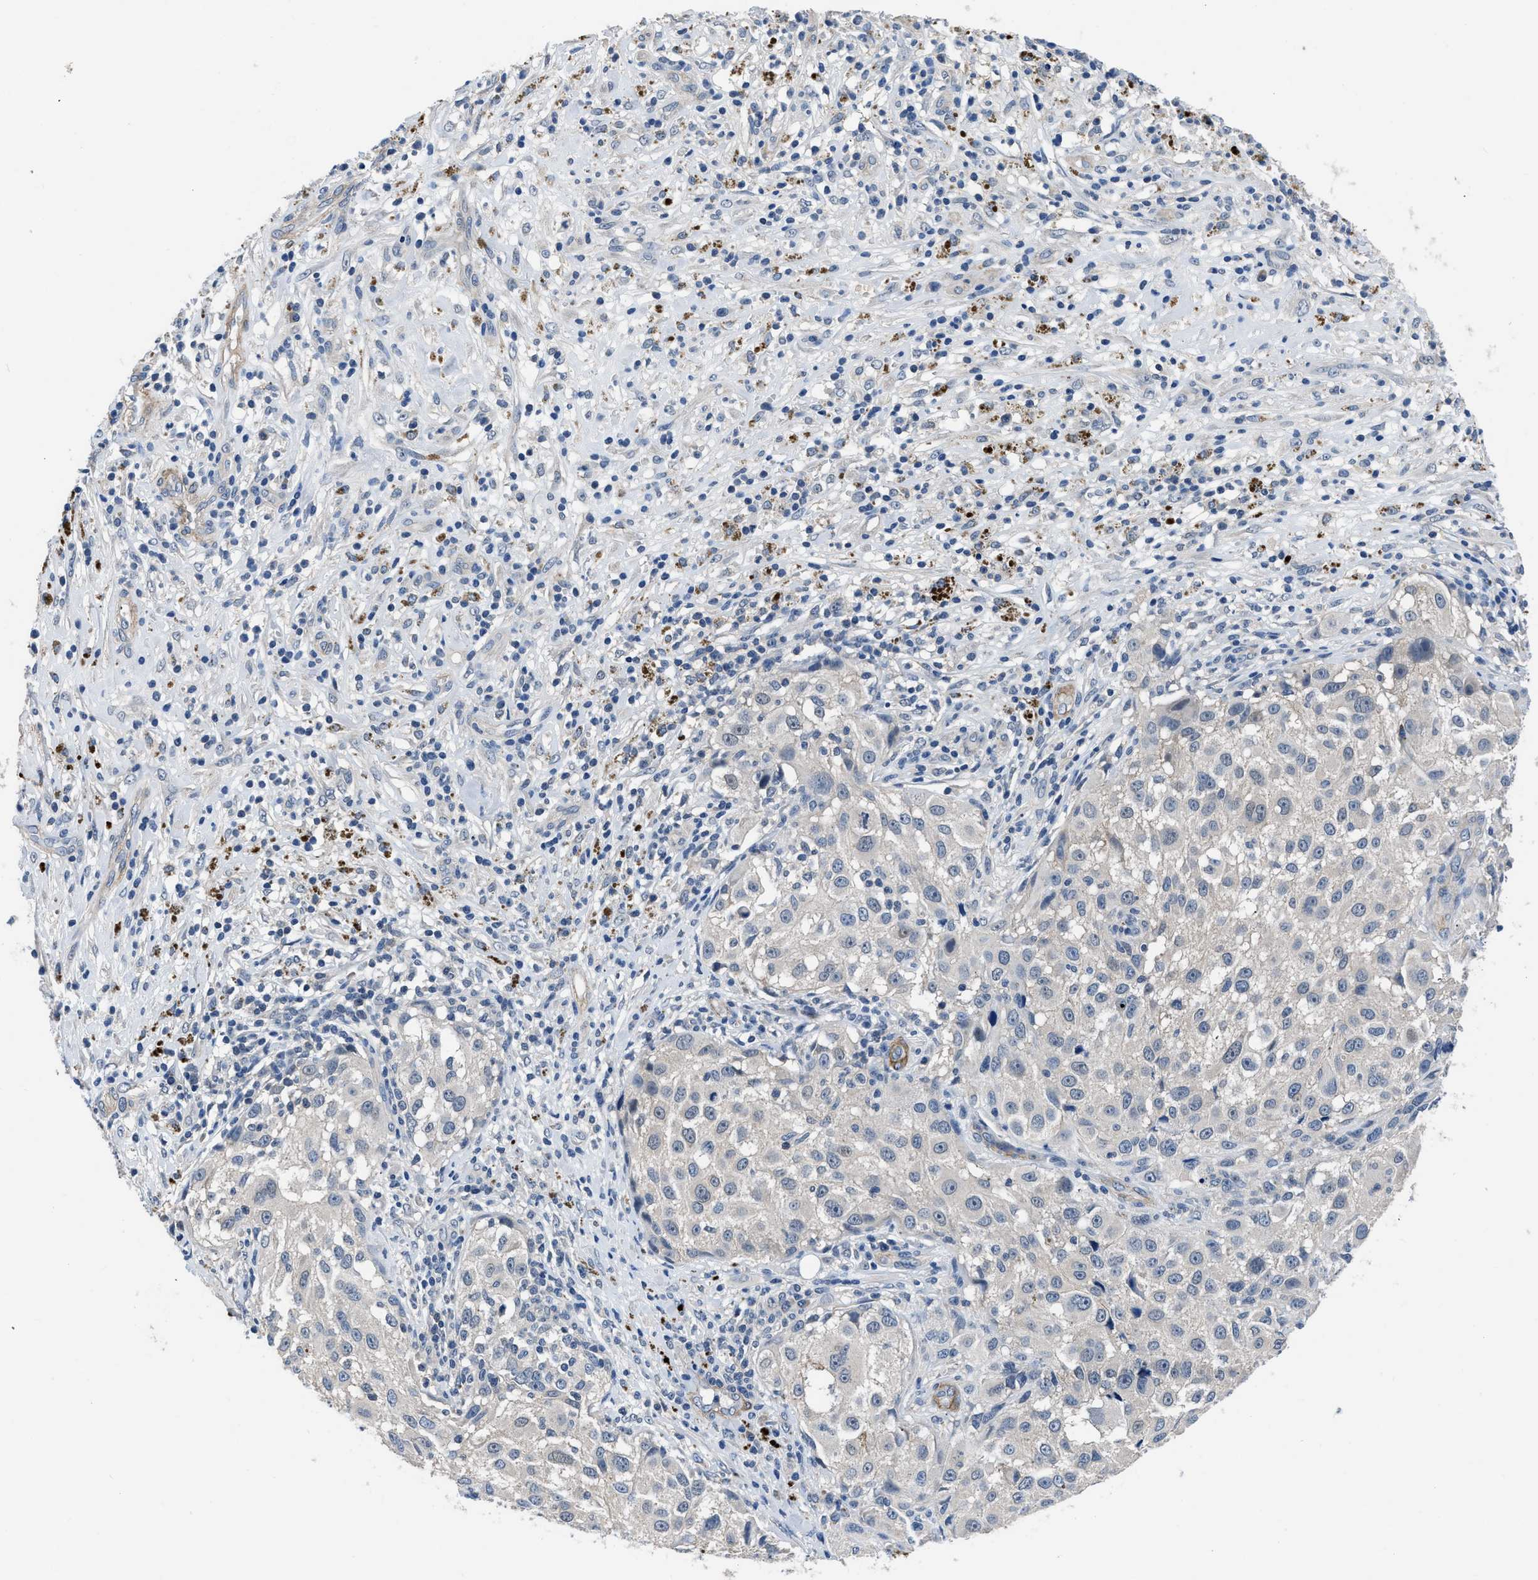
{"staining": {"intensity": "negative", "quantity": "none", "location": "none"}, "tissue": "melanoma", "cell_type": "Tumor cells", "image_type": "cancer", "snomed": [{"axis": "morphology", "description": "Necrosis, NOS"}, {"axis": "morphology", "description": "Malignant melanoma, NOS"}, {"axis": "topography", "description": "Skin"}], "caption": "An immunohistochemistry (IHC) histopathology image of malignant melanoma is shown. There is no staining in tumor cells of malignant melanoma.", "gene": "LANCL2", "patient": {"sex": "female", "age": 87}}